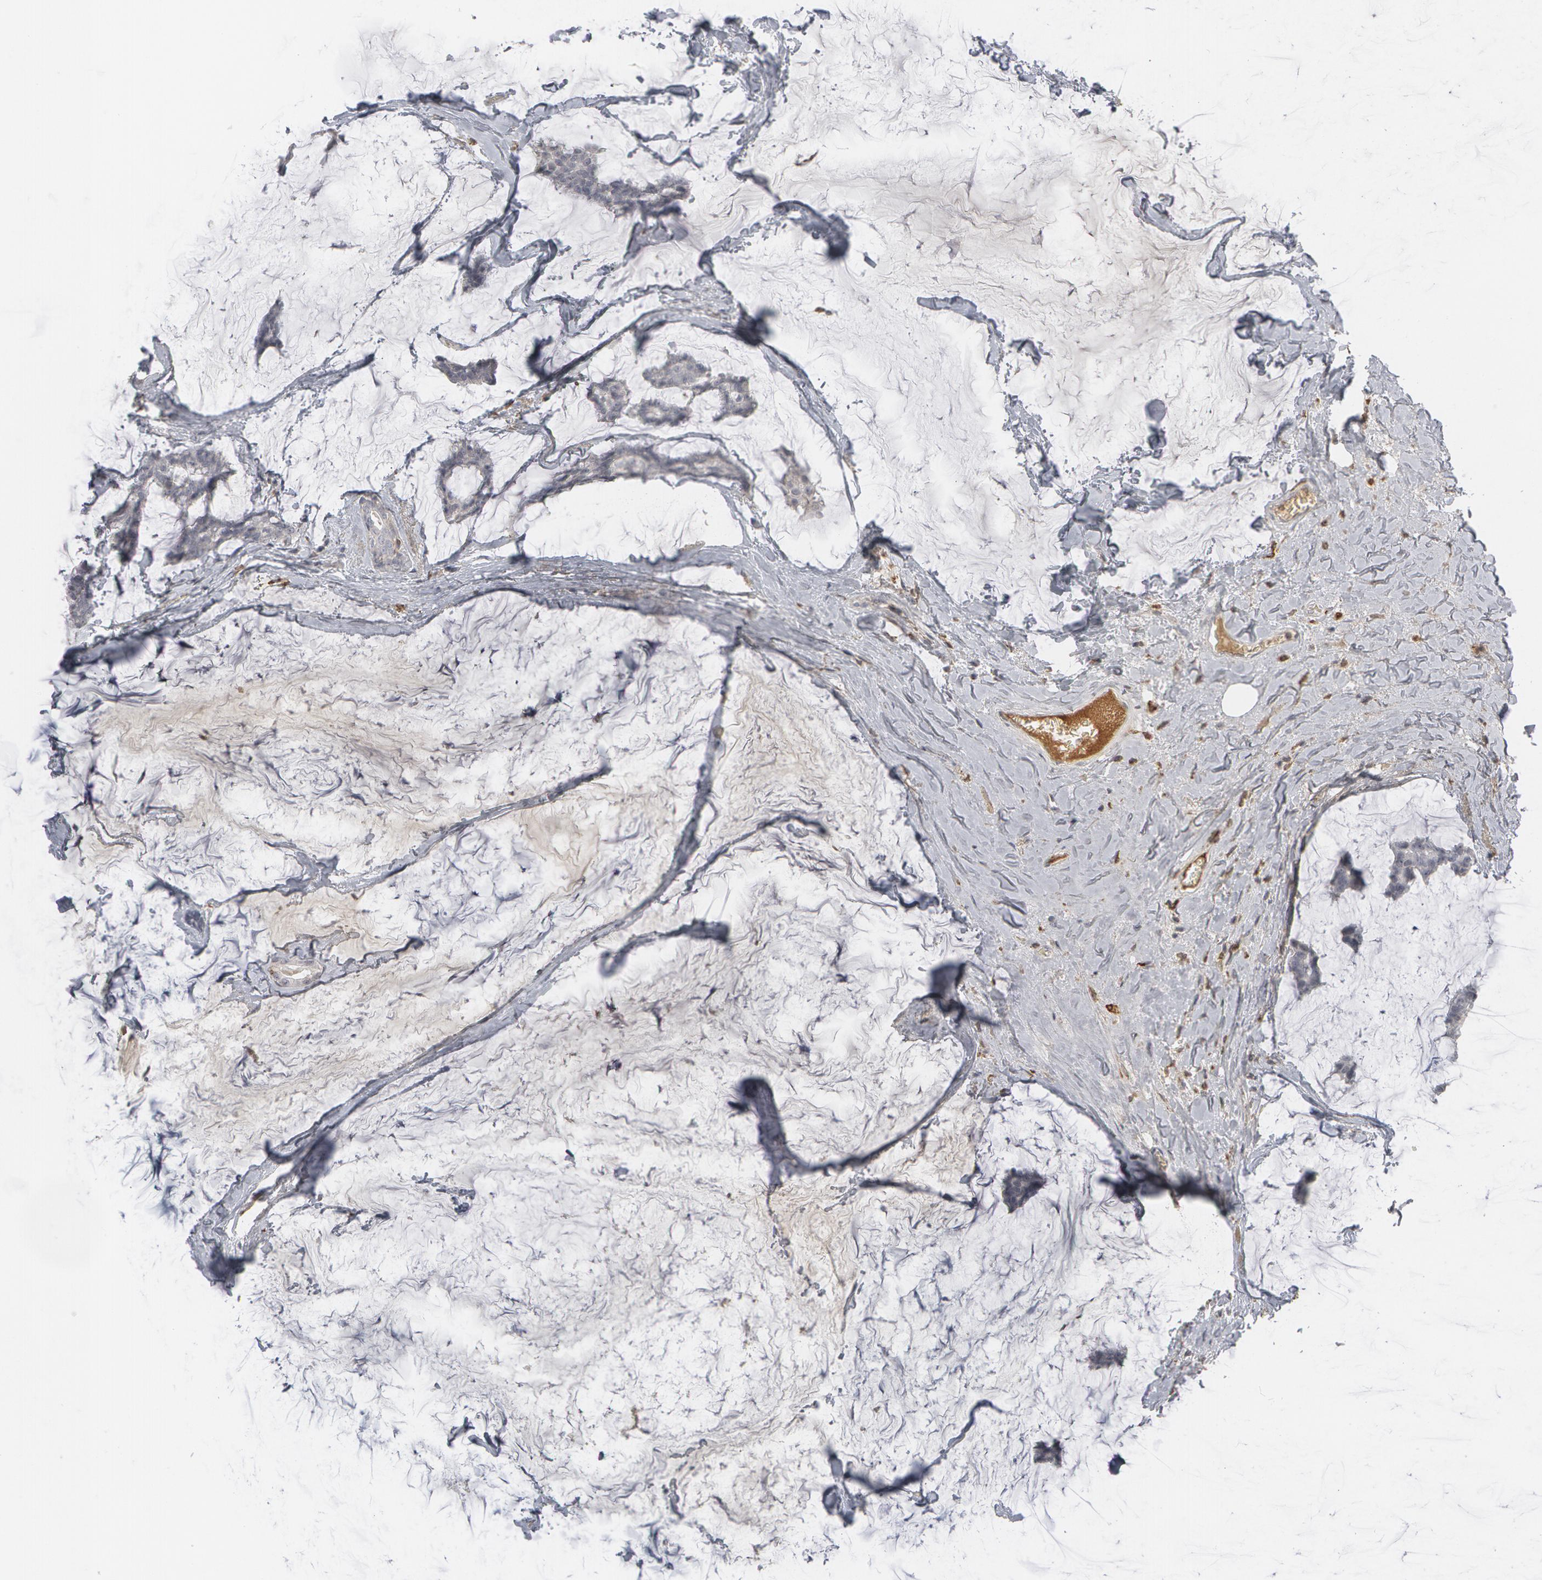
{"staining": {"intensity": "negative", "quantity": "none", "location": "none"}, "tissue": "breast cancer", "cell_type": "Tumor cells", "image_type": "cancer", "snomed": [{"axis": "morphology", "description": "Duct carcinoma"}, {"axis": "topography", "description": "Breast"}], "caption": "Photomicrograph shows no significant protein expression in tumor cells of infiltrating ductal carcinoma (breast).", "gene": "C1QC", "patient": {"sex": "female", "age": 93}}